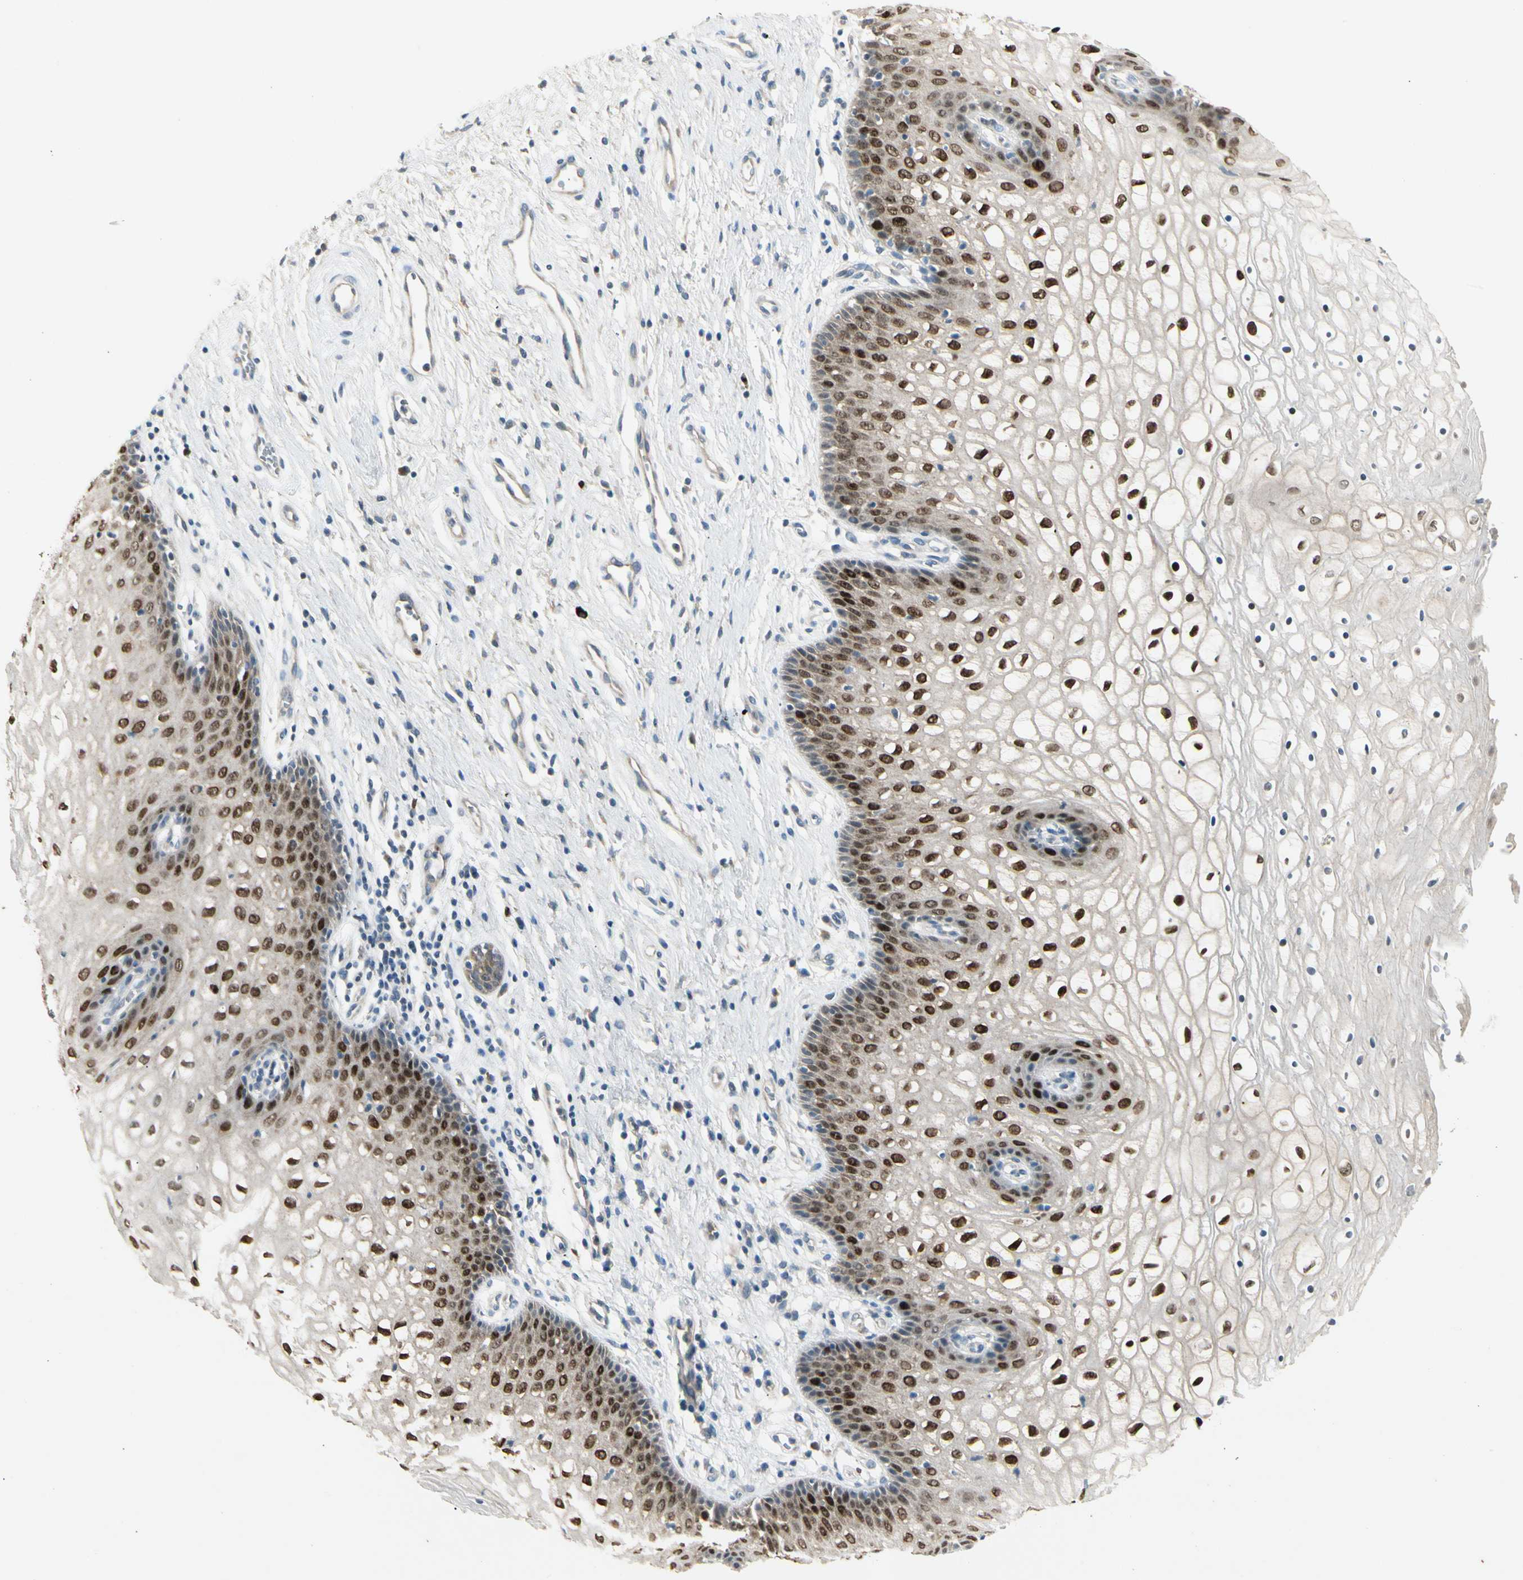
{"staining": {"intensity": "strong", "quantity": ">75%", "location": "nuclear"}, "tissue": "vagina", "cell_type": "Squamous epithelial cells", "image_type": "normal", "snomed": [{"axis": "morphology", "description": "Normal tissue, NOS"}, {"axis": "topography", "description": "Vagina"}], "caption": "Brown immunohistochemical staining in normal human vagina exhibits strong nuclear expression in about >75% of squamous epithelial cells. The protein is stained brown, and the nuclei are stained in blue (DAB IHC with brightfield microscopy, high magnification).", "gene": "PITX1", "patient": {"sex": "female", "age": 34}}